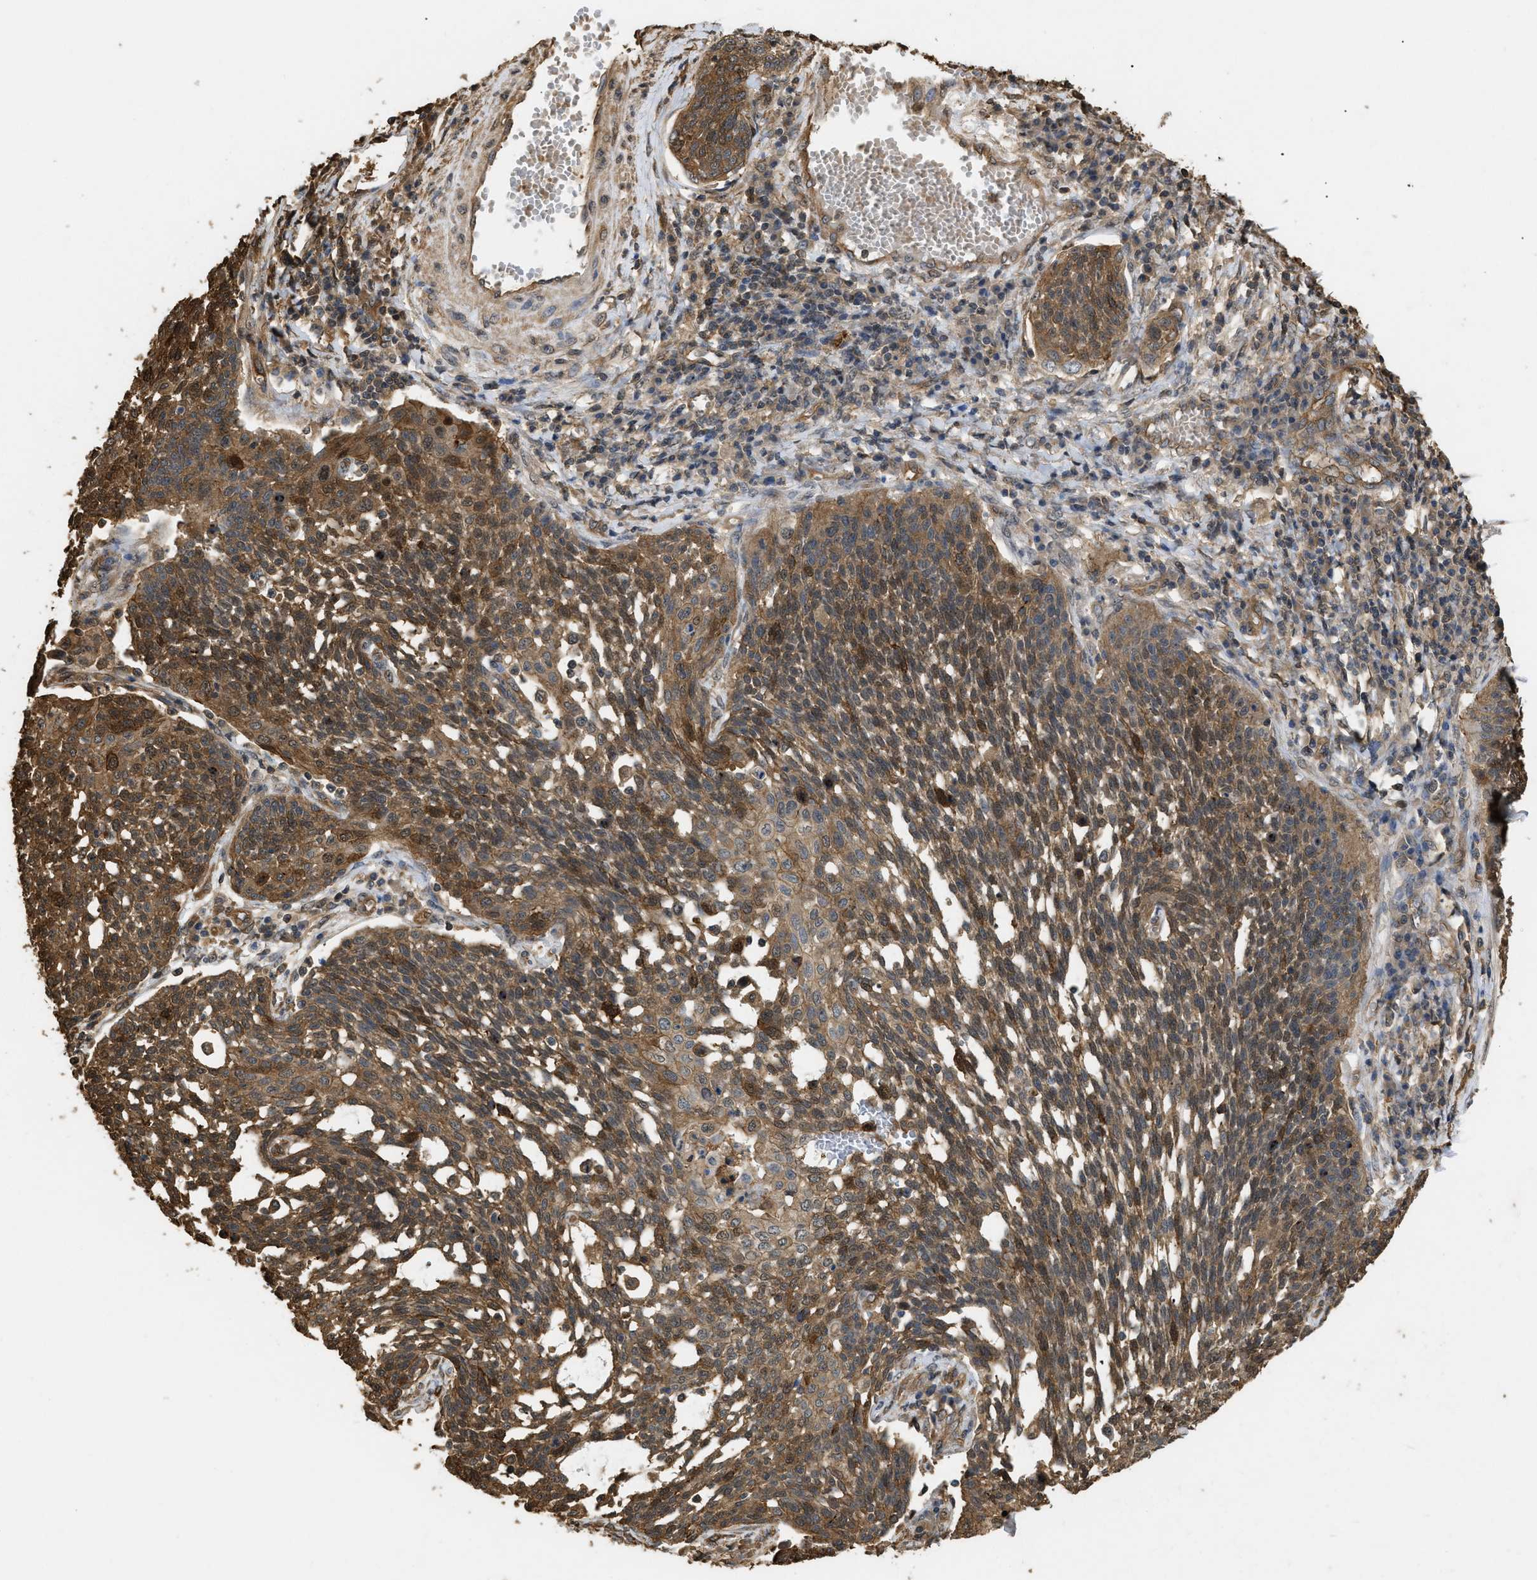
{"staining": {"intensity": "moderate", "quantity": ">75%", "location": "cytoplasmic/membranous"}, "tissue": "cervical cancer", "cell_type": "Tumor cells", "image_type": "cancer", "snomed": [{"axis": "morphology", "description": "Squamous cell carcinoma, NOS"}, {"axis": "topography", "description": "Cervix"}], "caption": "Protein analysis of squamous cell carcinoma (cervical) tissue shows moderate cytoplasmic/membranous staining in about >75% of tumor cells. The protein is stained brown, and the nuclei are stained in blue (DAB IHC with brightfield microscopy, high magnification).", "gene": "CALM1", "patient": {"sex": "female", "age": 34}}